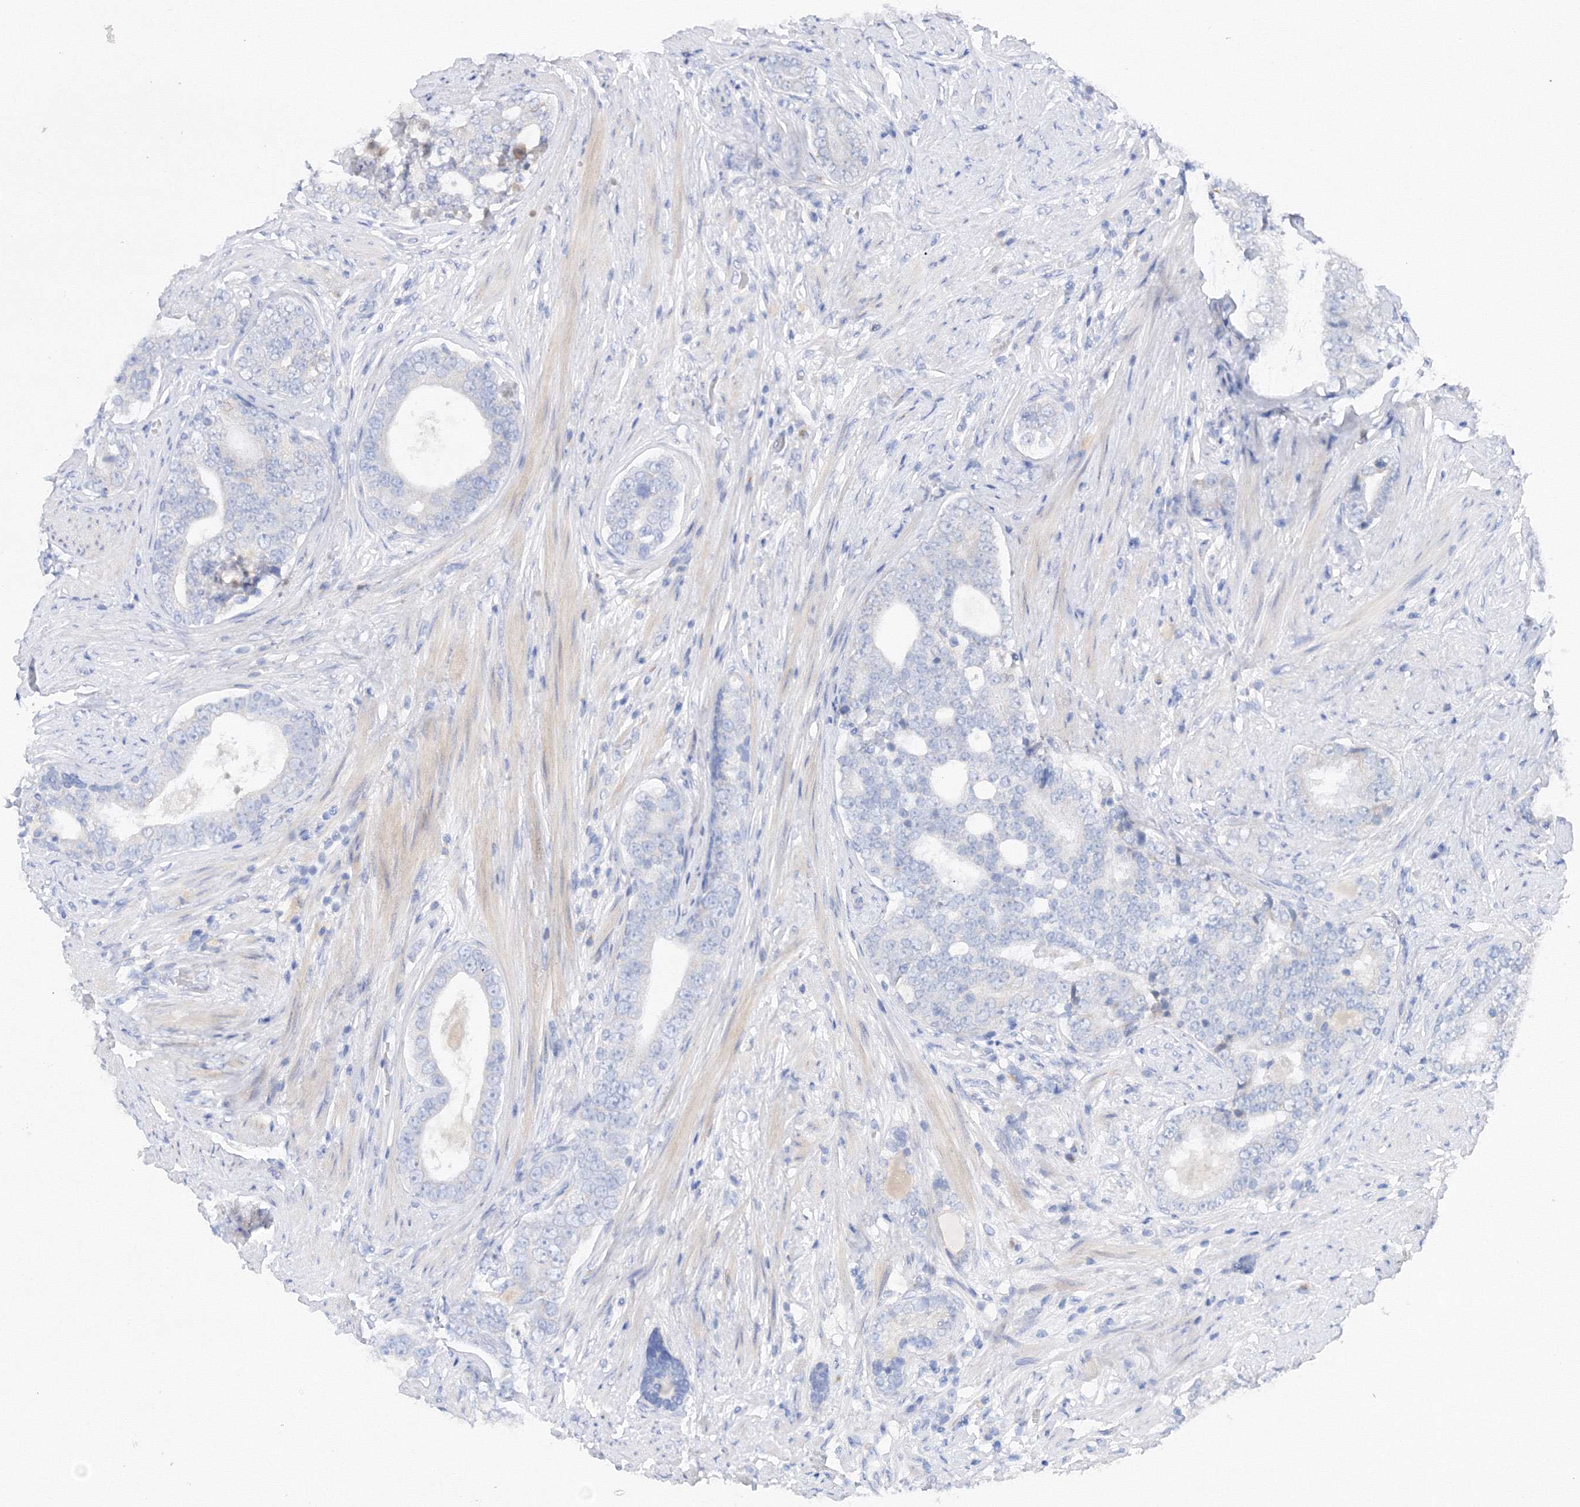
{"staining": {"intensity": "negative", "quantity": "none", "location": "none"}, "tissue": "prostate cancer", "cell_type": "Tumor cells", "image_type": "cancer", "snomed": [{"axis": "morphology", "description": "Adenocarcinoma, High grade"}, {"axis": "topography", "description": "Prostate"}], "caption": "Protein analysis of prostate cancer (high-grade adenocarcinoma) displays no significant expression in tumor cells. (Immunohistochemistry, brightfield microscopy, high magnification).", "gene": "TAMM41", "patient": {"sex": "male", "age": 56}}